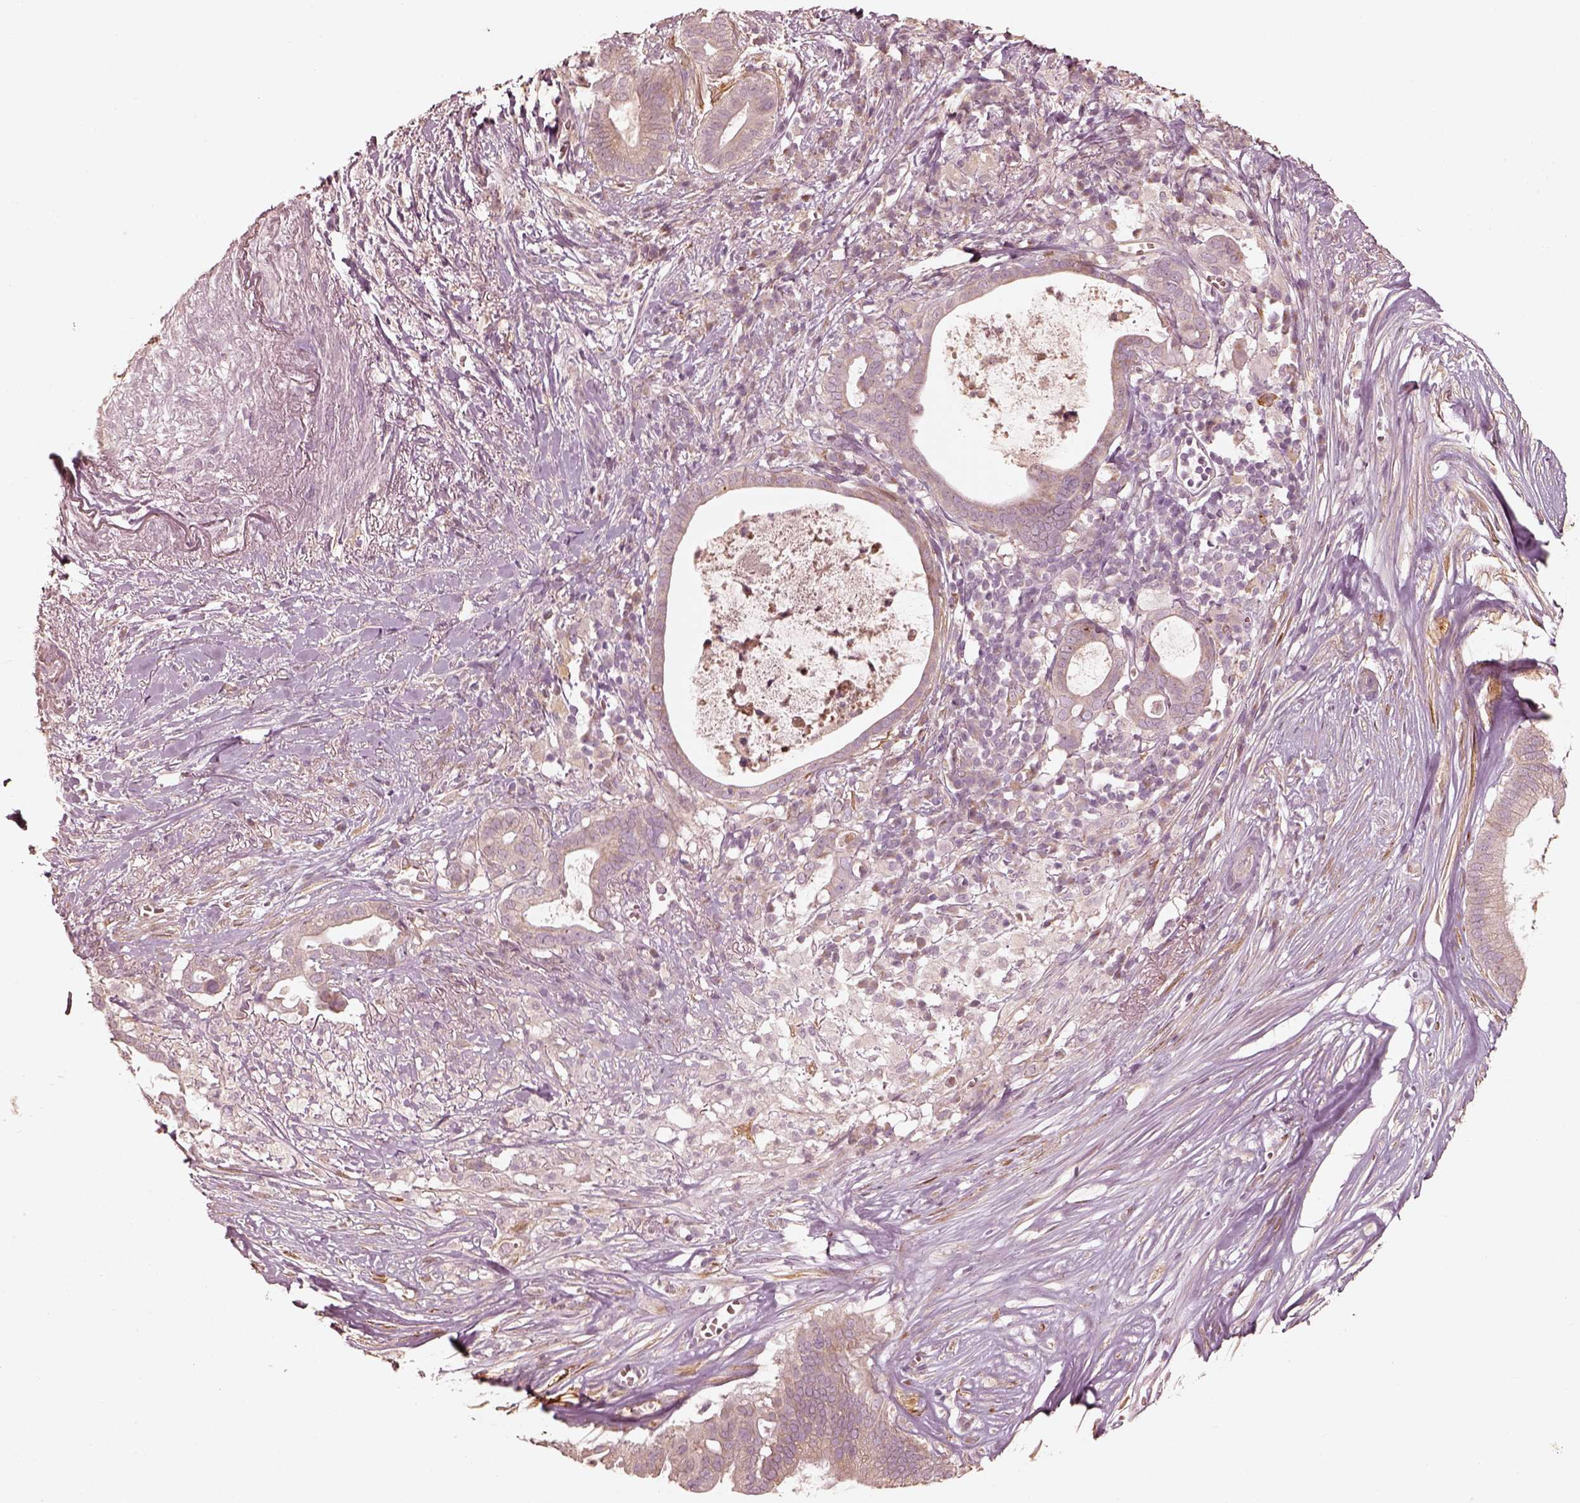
{"staining": {"intensity": "weak", "quantity": ">75%", "location": "cytoplasmic/membranous"}, "tissue": "pancreatic cancer", "cell_type": "Tumor cells", "image_type": "cancer", "snomed": [{"axis": "morphology", "description": "Adenocarcinoma, NOS"}, {"axis": "topography", "description": "Pancreas"}], "caption": "Pancreatic adenocarcinoma stained with a protein marker shows weak staining in tumor cells.", "gene": "WLS", "patient": {"sex": "male", "age": 61}}